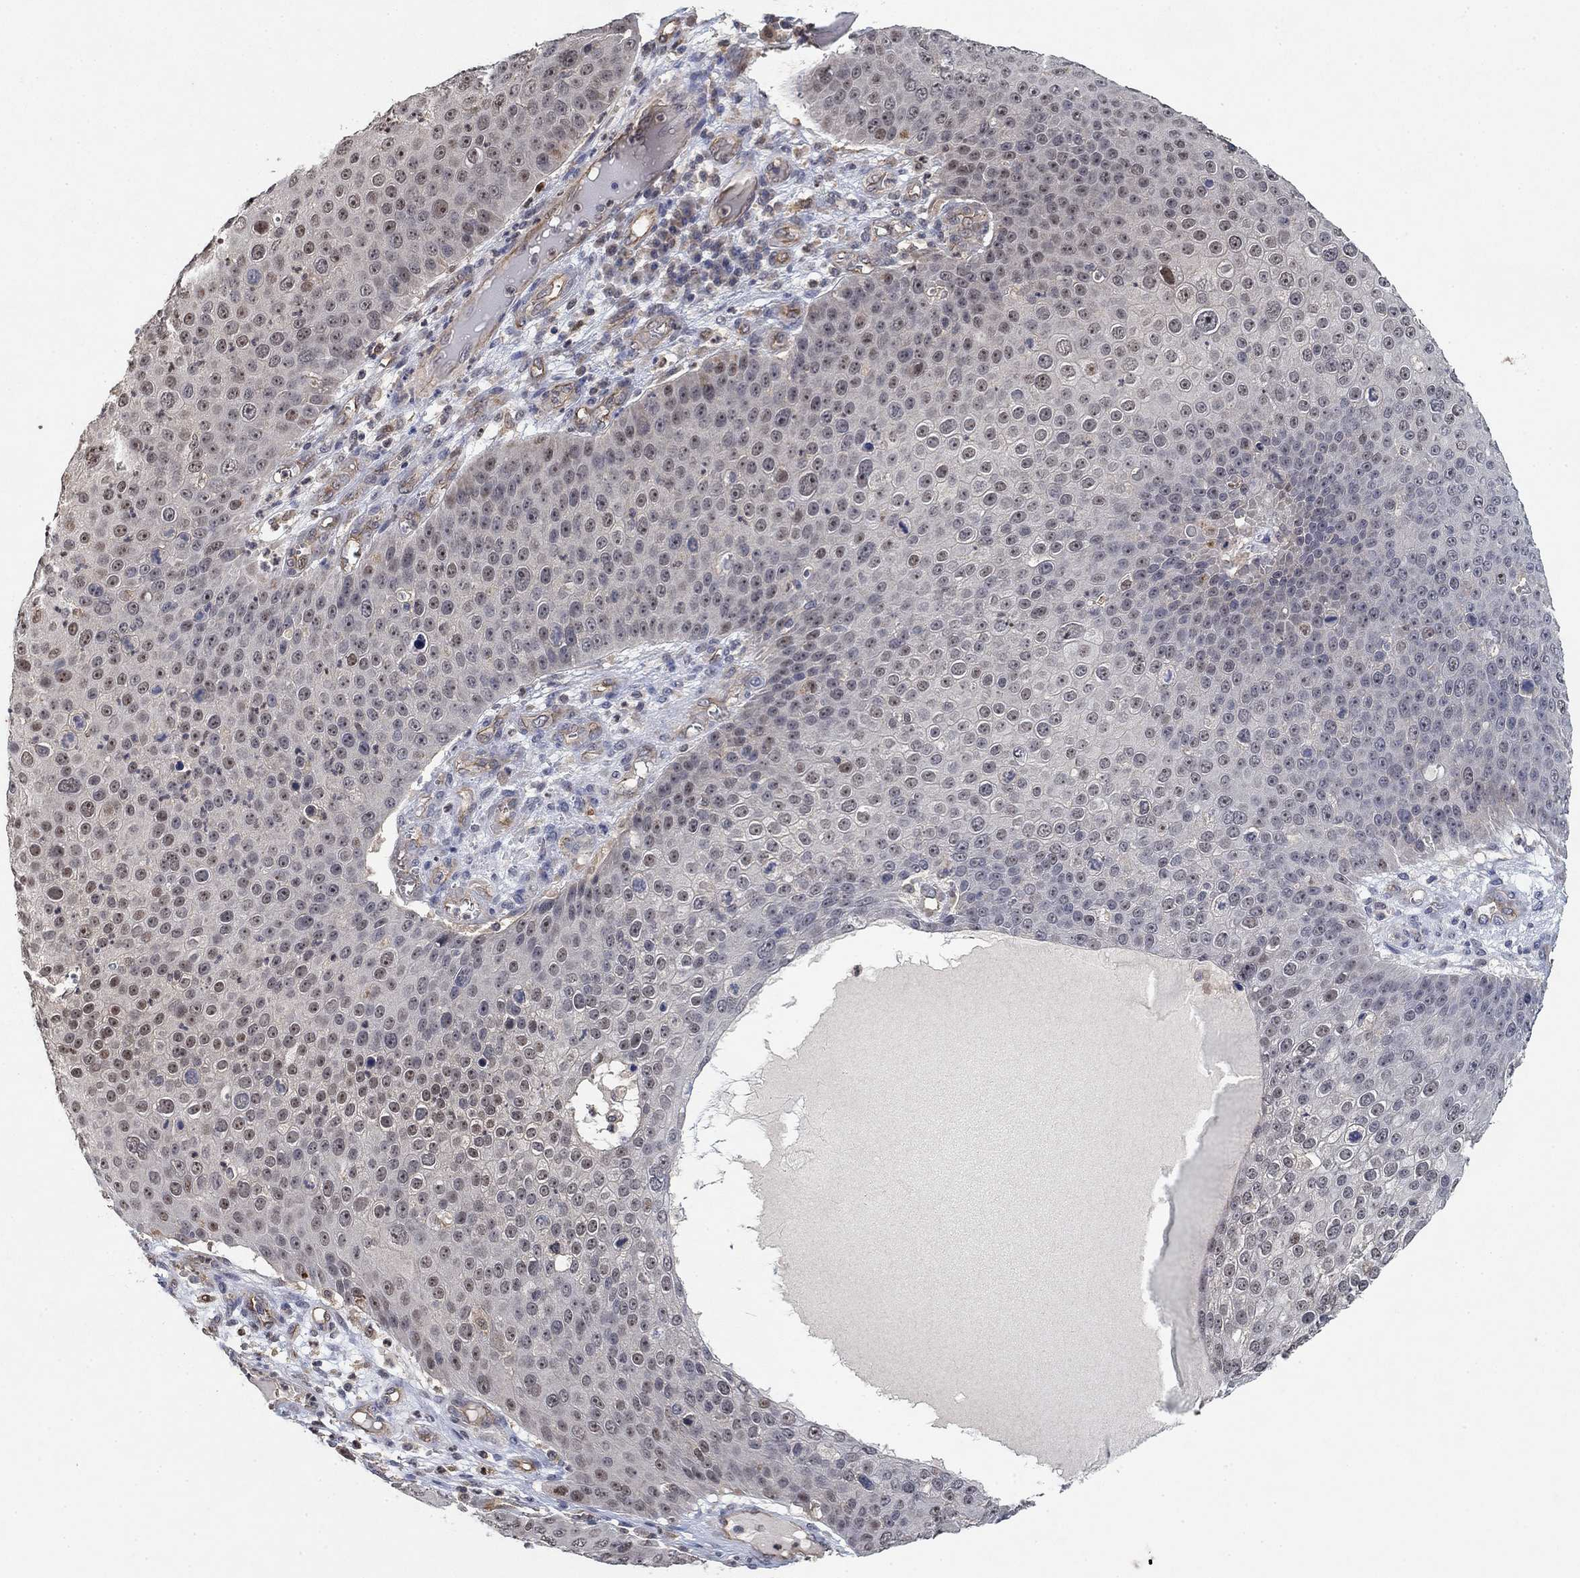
{"staining": {"intensity": "weak", "quantity": "<25%", "location": "nuclear"}, "tissue": "skin cancer", "cell_type": "Tumor cells", "image_type": "cancer", "snomed": [{"axis": "morphology", "description": "Squamous cell carcinoma, NOS"}, {"axis": "topography", "description": "Skin"}], "caption": "Immunohistochemistry (IHC) of skin squamous cell carcinoma exhibits no positivity in tumor cells.", "gene": "MCUR1", "patient": {"sex": "male", "age": 71}}